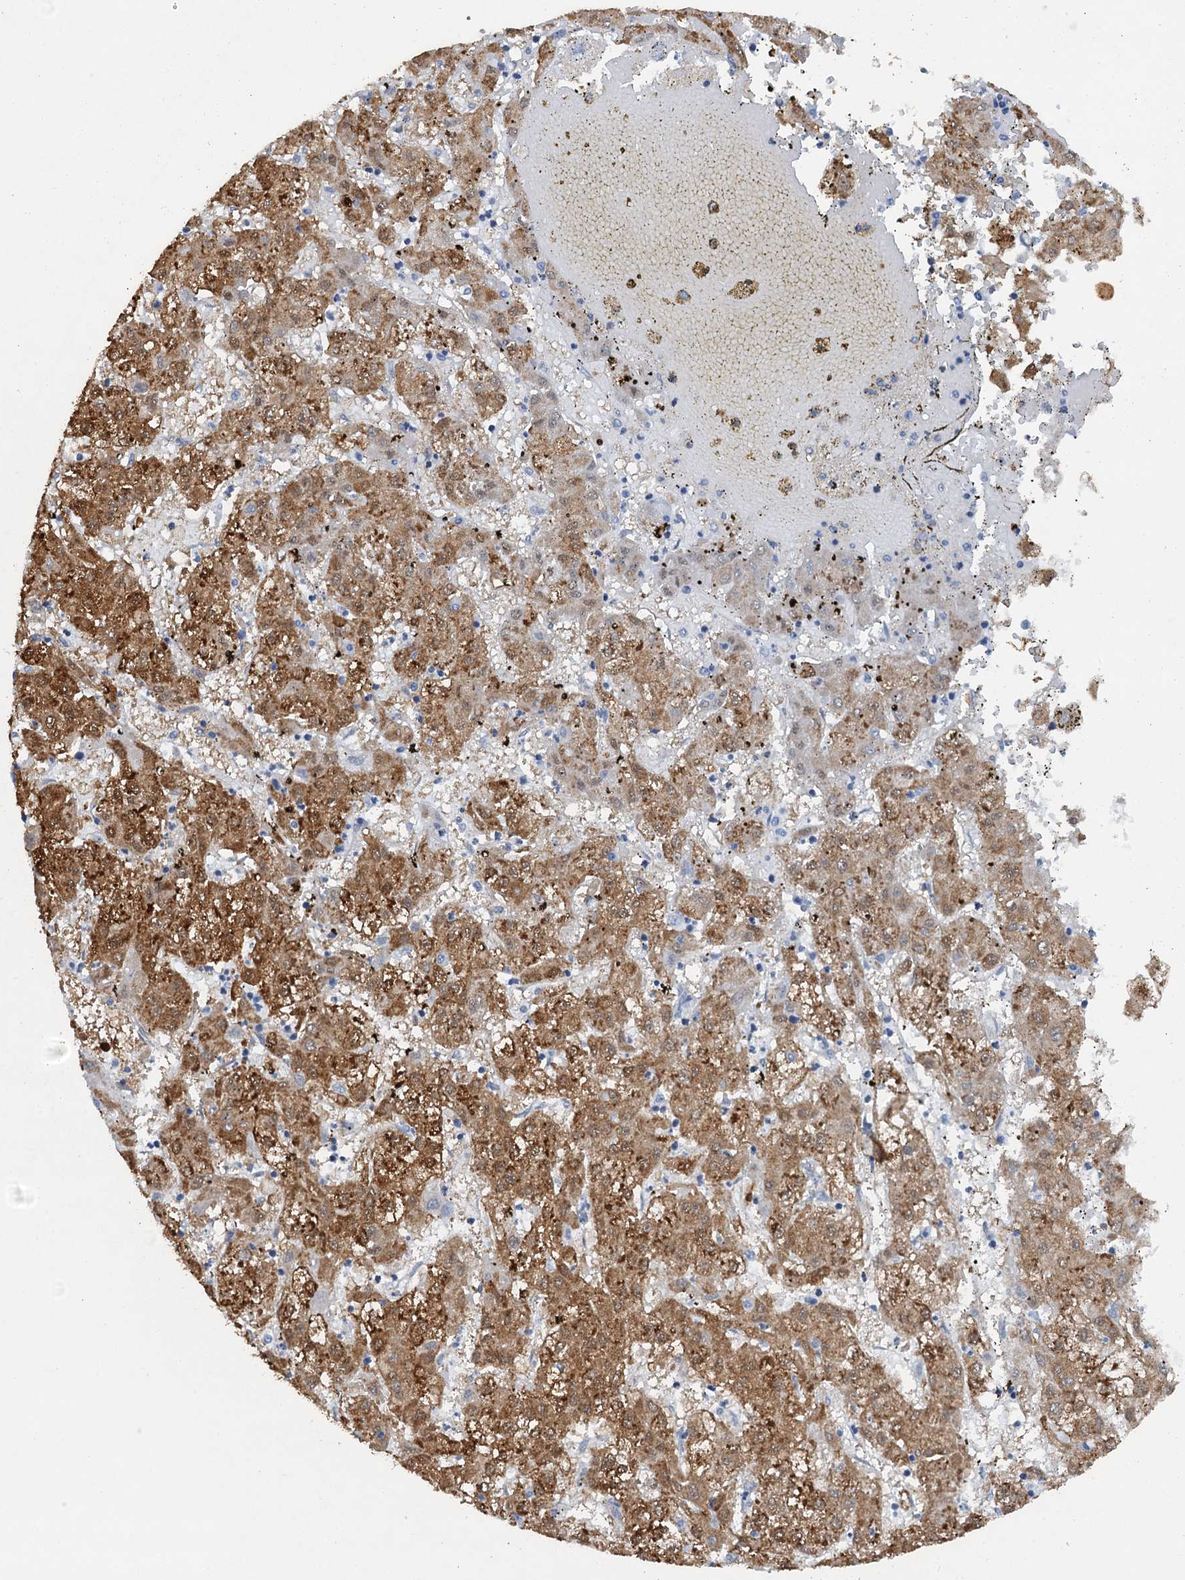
{"staining": {"intensity": "strong", "quantity": ">75%", "location": "cytoplasmic/membranous,nuclear"}, "tissue": "liver cancer", "cell_type": "Tumor cells", "image_type": "cancer", "snomed": [{"axis": "morphology", "description": "Carcinoma, Hepatocellular, NOS"}, {"axis": "topography", "description": "Liver"}], "caption": "Brown immunohistochemical staining in human hepatocellular carcinoma (liver) displays strong cytoplasmic/membranous and nuclear staining in approximately >75% of tumor cells. (Brightfield microscopy of DAB IHC at high magnification).", "gene": "POGLUT3", "patient": {"sex": "male", "age": 72}}